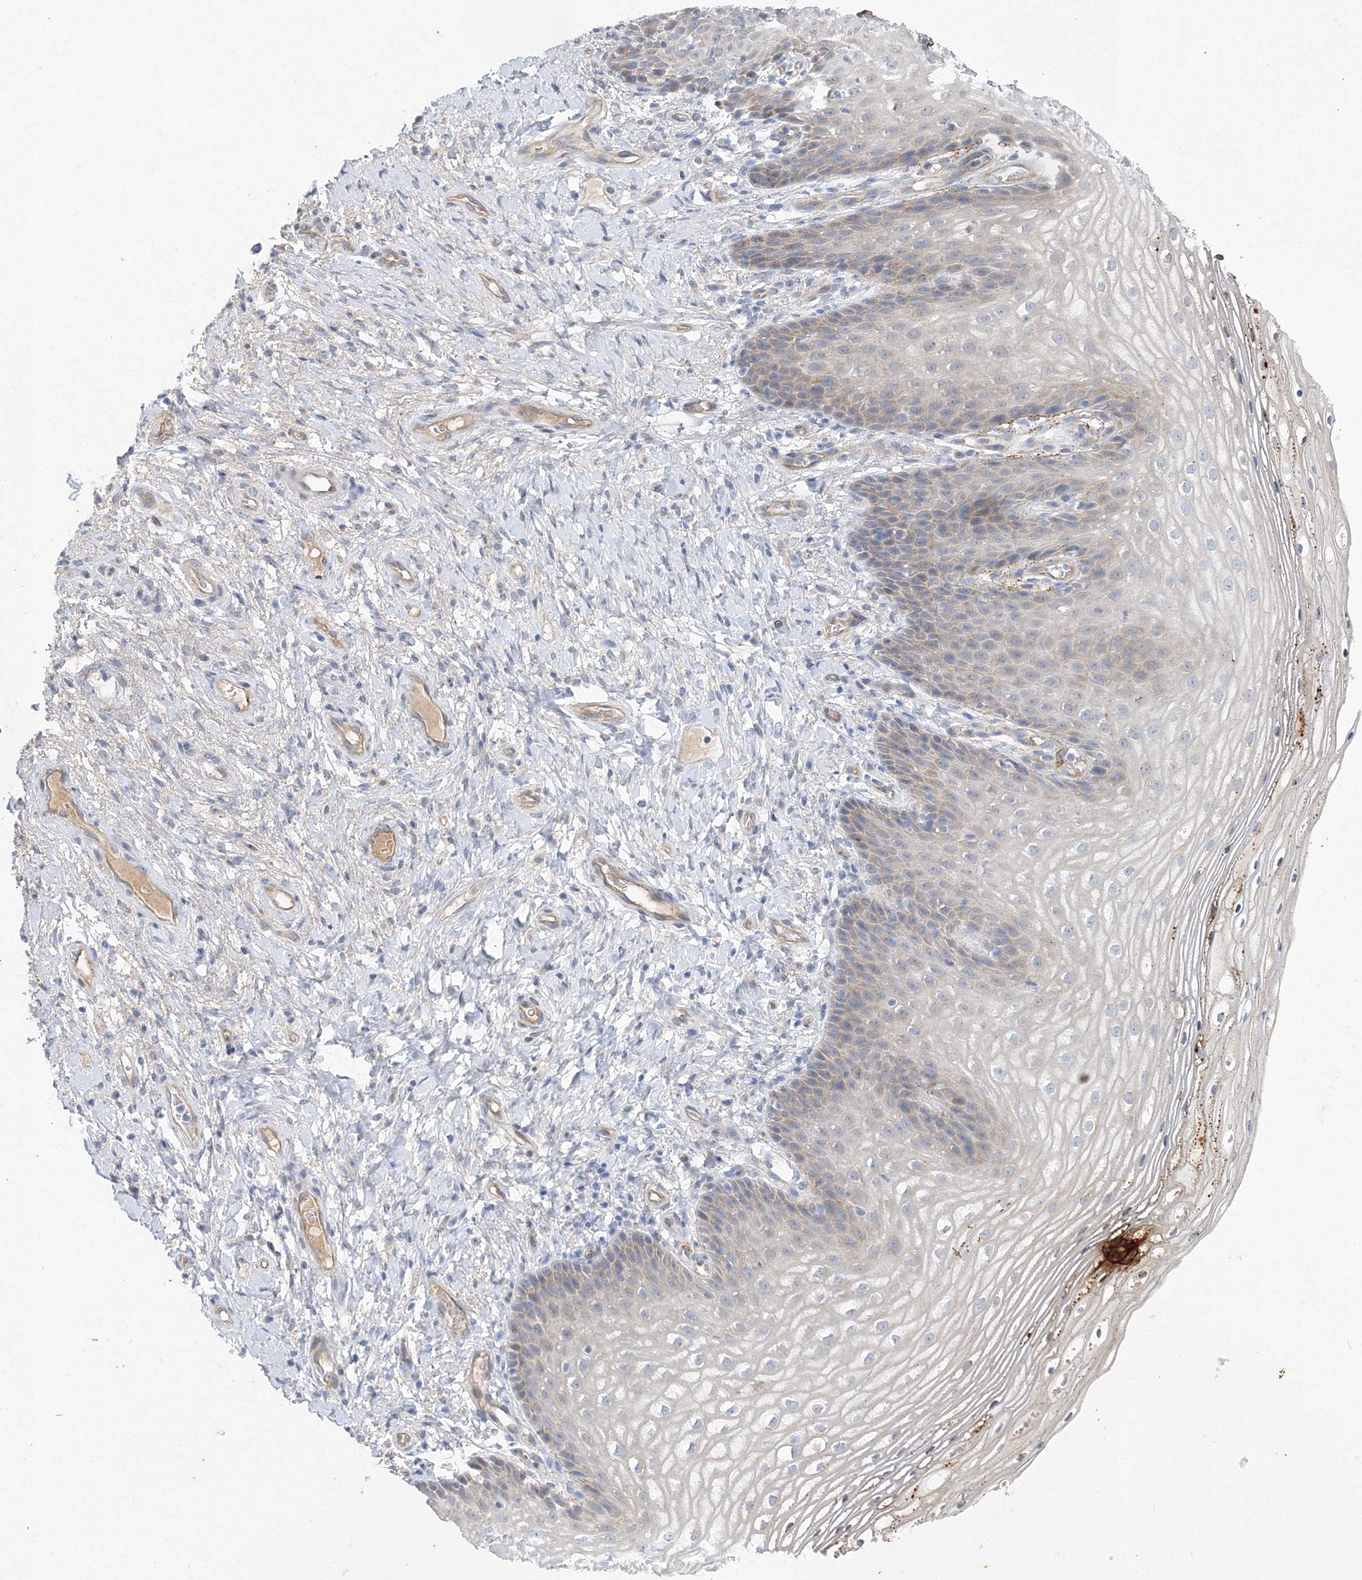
{"staining": {"intensity": "weak", "quantity": "<25%", "location": "cytoplasmic/membranous"}, "tissue": "vagina", "cell_type": "Squamous epithelial cells", "image_type": "normal", "snomed": [{"axis": "morphology", "description": "Normal tissue, NOS"}, {"axis": "topography", "description": "Vagina"}], "caption": "Immunohistochemistry image of unremarkable vagina: vagina stained with DAB (3,3'-diaminobenzidine) reveals no significant protein positivity in squamous epithelial cells.", "gene": "TANC1", "patient": {"sex": "female", "age": 60}}